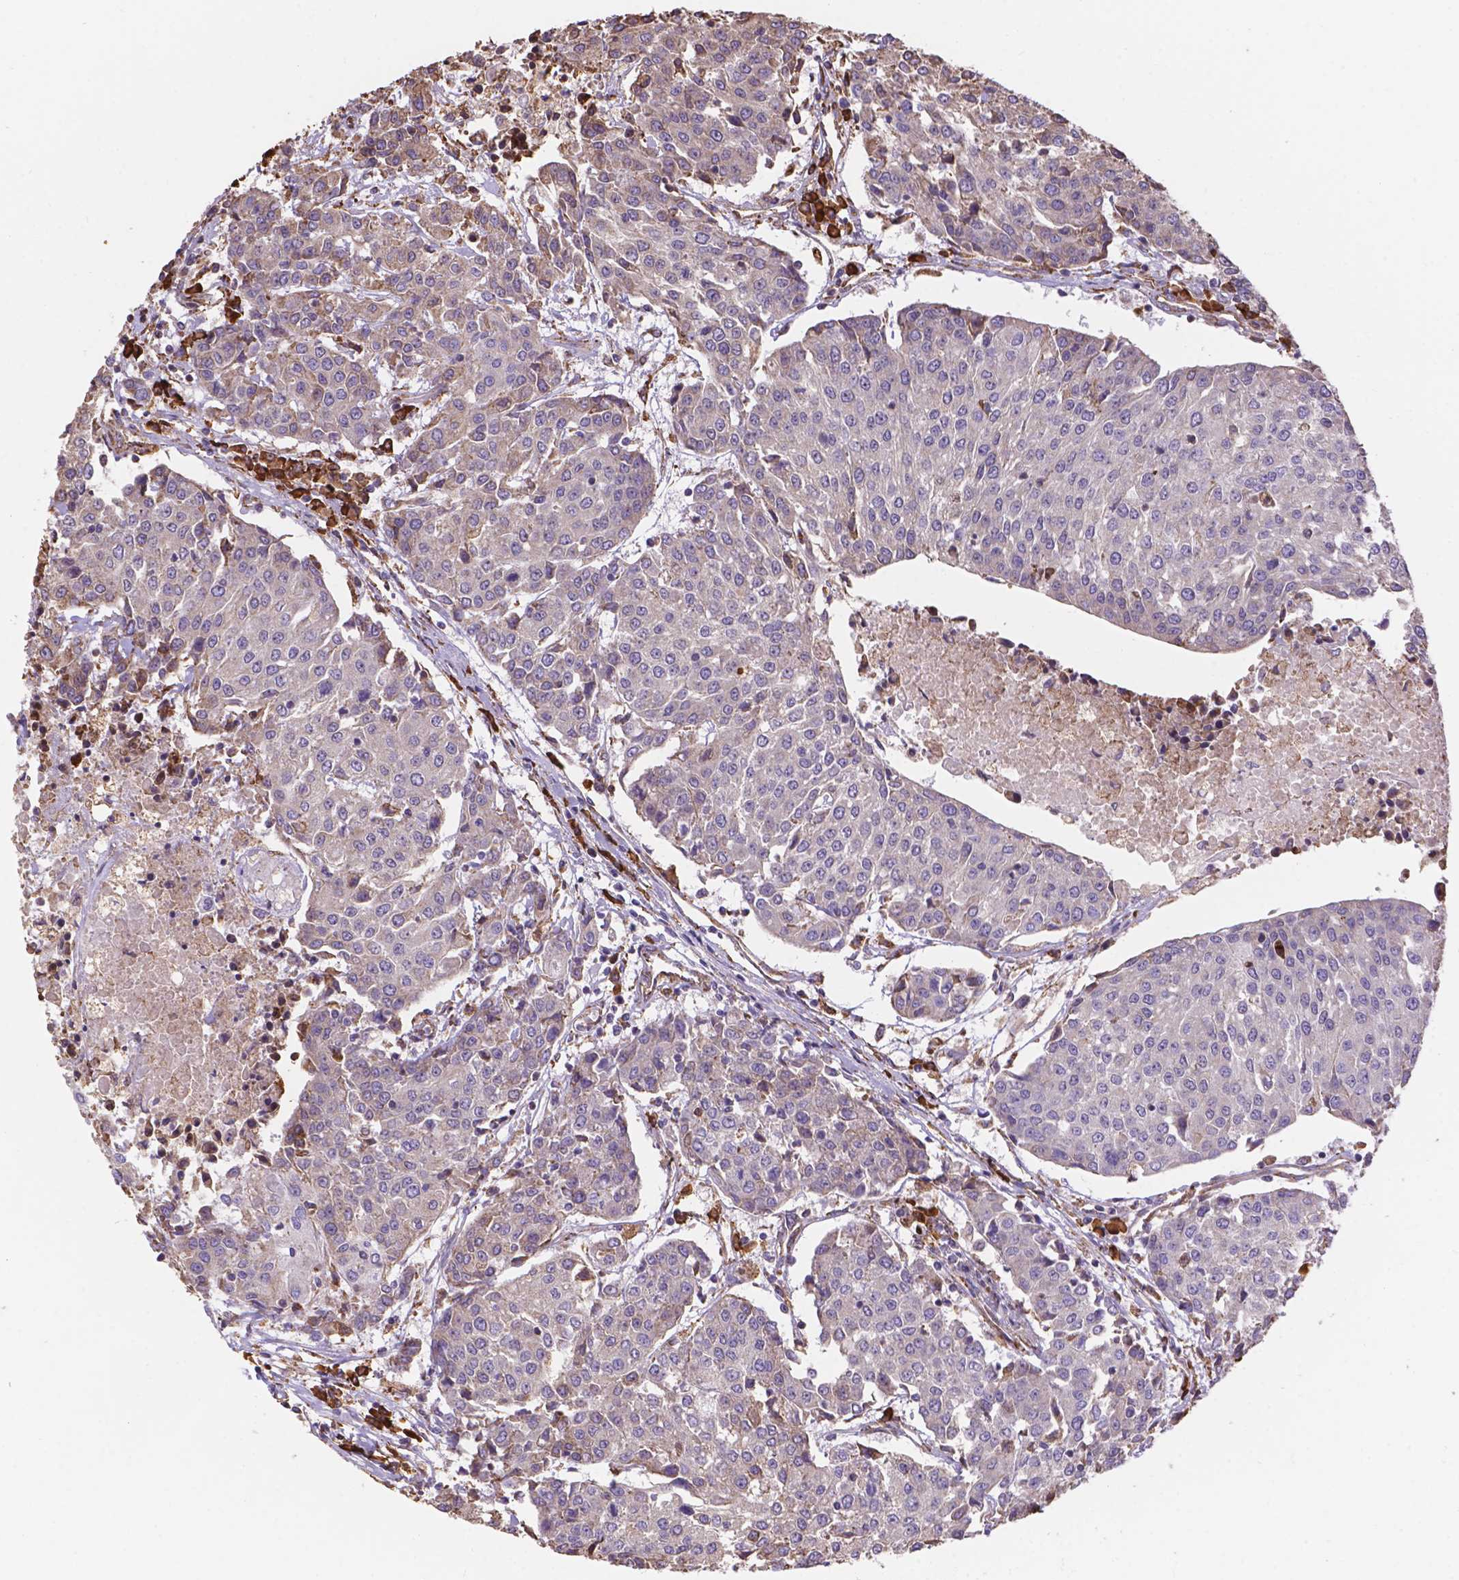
{"staining": {"intensity": "negative", "quantity": "none", "location": "none"}, "tissue": "urothelial cancer", "cell_type": "Tumor cells", "image_type": "cancer", "snomed": [{"axis": "morphology", "description": "Urothelial carcinoma, High grade"}, {"axis": "topography", "description": "Urinary bladder"}], "caption": "Immunohistochemistry image of urothelial cancer stained for a protein (brown), which demonstrates no staining in tumor cells. (DAB (3,3'-diaminobenzidine) immunohistochemistry with hematoxylin counter stain).", "gene": "IPO11", "patient": {"sex": "female", "age": 85}}